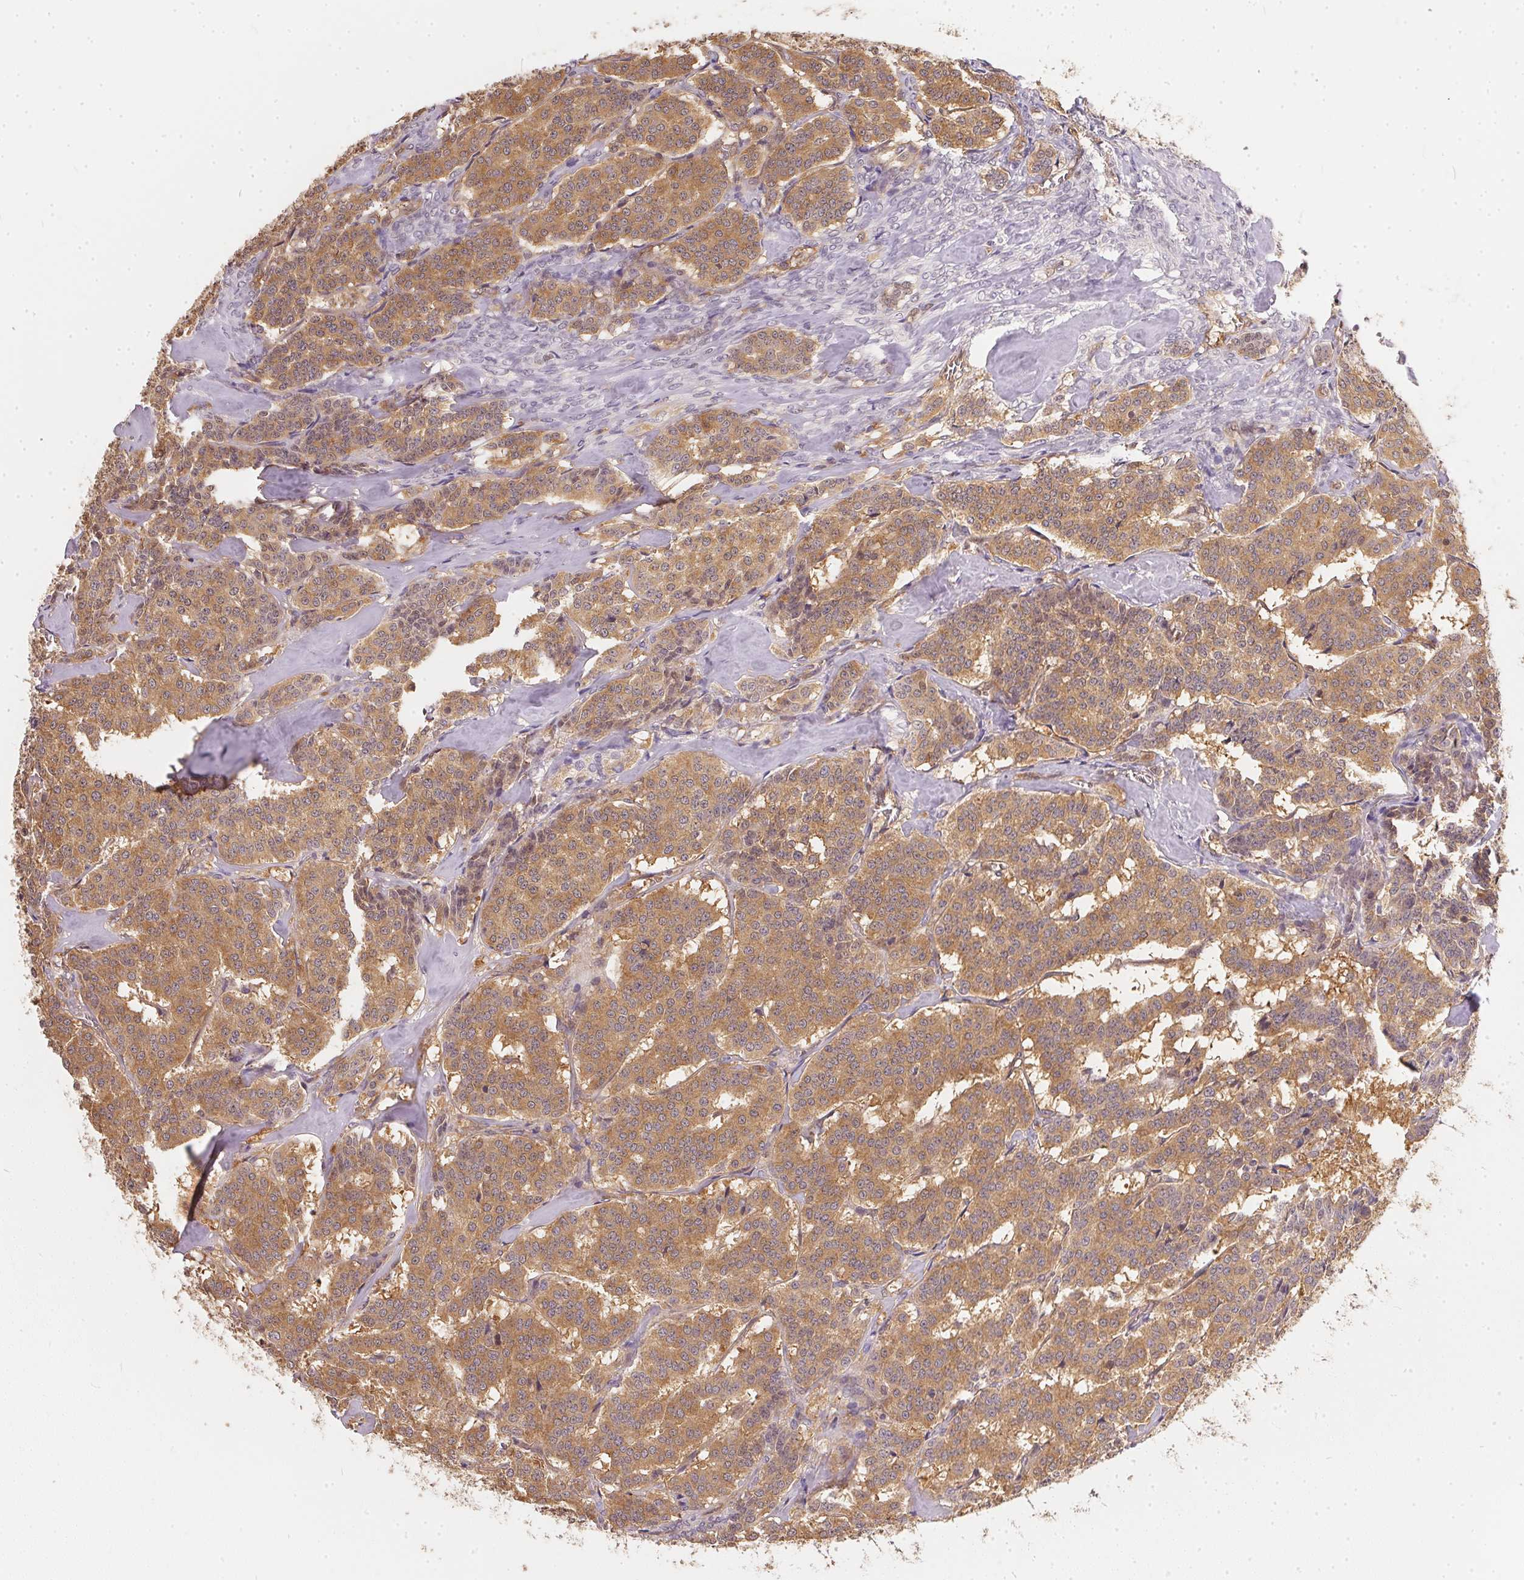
{"staining": {"intensity": "moderate", "quantity": ">75%", "location": "cytoplasmic/membranous"}, "tissue": "carcinoid", "cell_type": "Tumor cells", "image_type": "cancer", "snomed": [{"axis": "morphology", "description": "Carcinoid, malignant, NOS"}, {"axis": "topography", "description": "Lung"}], "caption": "Protein staining displays moderate cytoplasmic/membranous expression in about >75% of tumor cells in carcinoid.", "gene": "BLMH", "patient": {"sex": "female", "age": 46}}